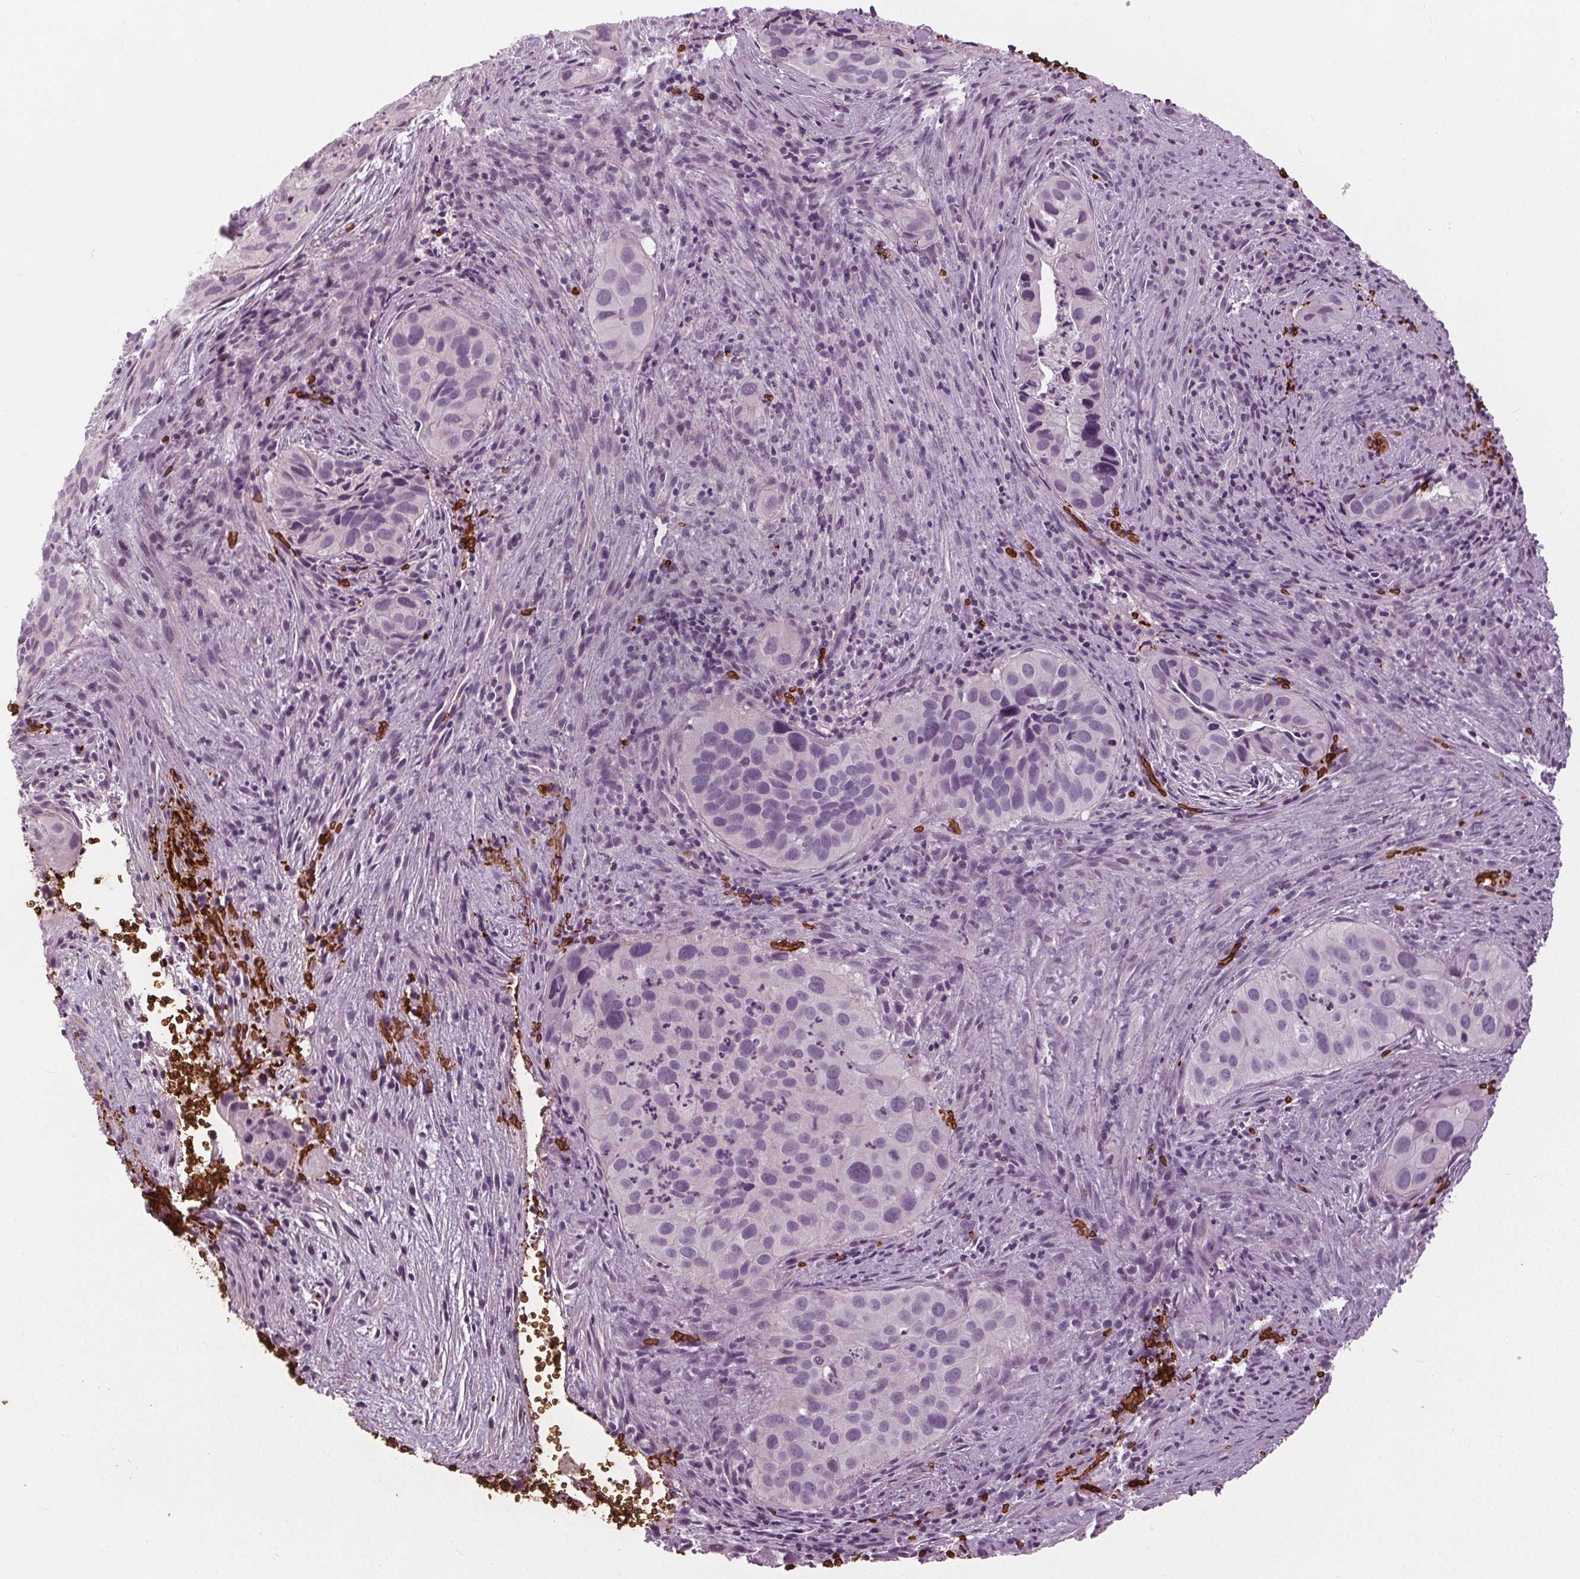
{"staining": {"intensity": "negative", "quantity": "none", "location": "none"}, "tissue": "cervical cancer", "cell_type": "Tumor cells", "image_type": "cancer", "snomed": [{"axis": "morphology", "description": "Squamous cell carcinoma, NOS"}, {"axis": "topography", "description": "Cervix"}], "caption": "This photomicrograph is of squamous cell carcinoma (cervical) stained with immunohistochemistry (IHC) to label a protein in brown with the nuclei are counter-stained blue. There is no staining in tumor cells. (DAB immunohistochemistry, high magnification).", "gene": "SLC4A1", "patient": {"sex": "female", "age": 38}}